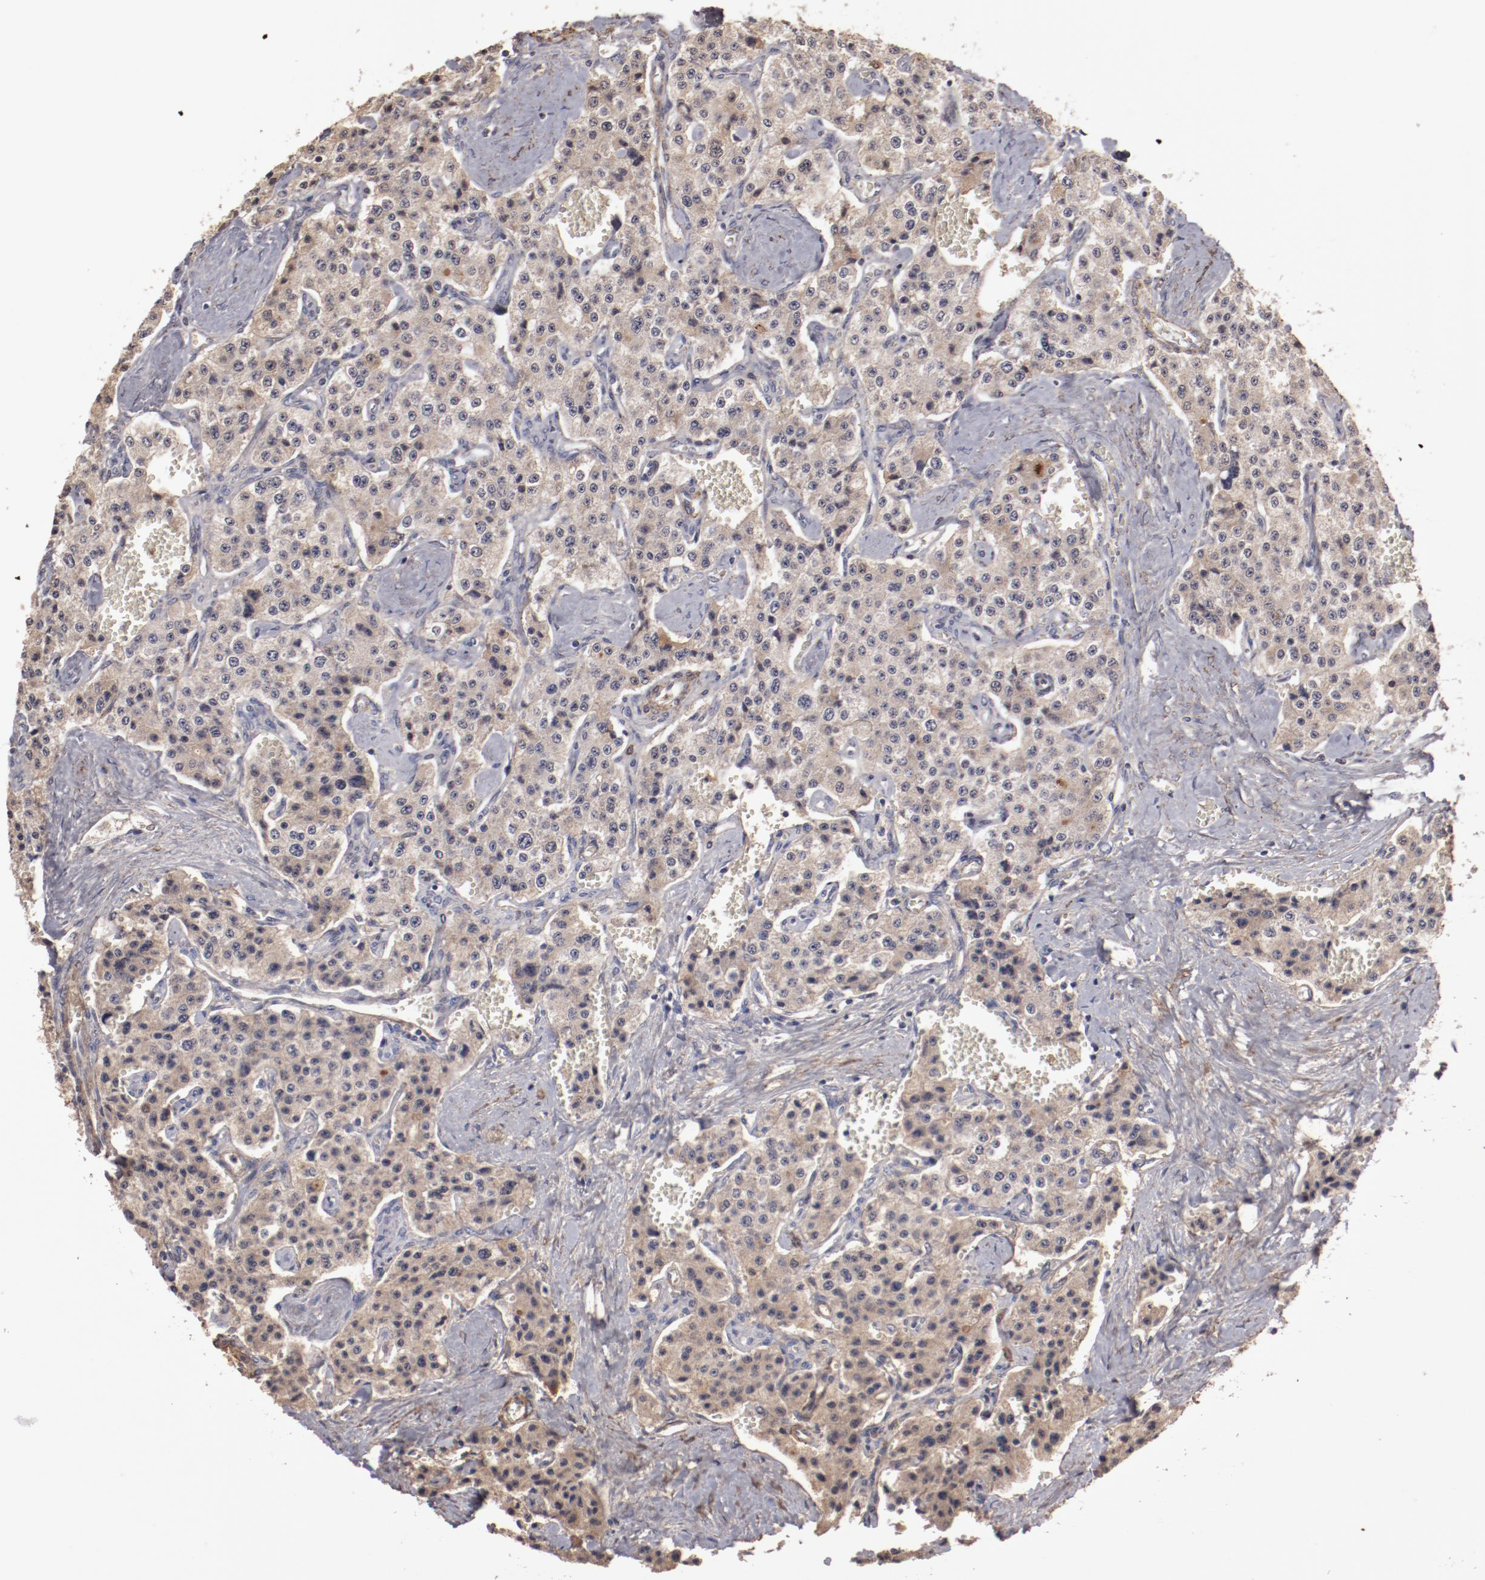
{"staining": {"intensity": "weak", "quantity": ">75%", "location": "cytoplasmic/membranous"}, "tissue": "carcinoid", "cell_type": "Tumor cells", "image_type": "cancer", "snomed": [{"axis": "morphology", "description": "Carcinoid, malignant, NOS"}, {"axis": "topography", "description": "Small intestine"}], "caption": "Weak cytoplasmic/membranous protein staining is appreciated in approximately >75% of tumor cells in malignant carcinoid.", "gene": "SERPINA7", "patient": {"sex": "male", "age": 52}}